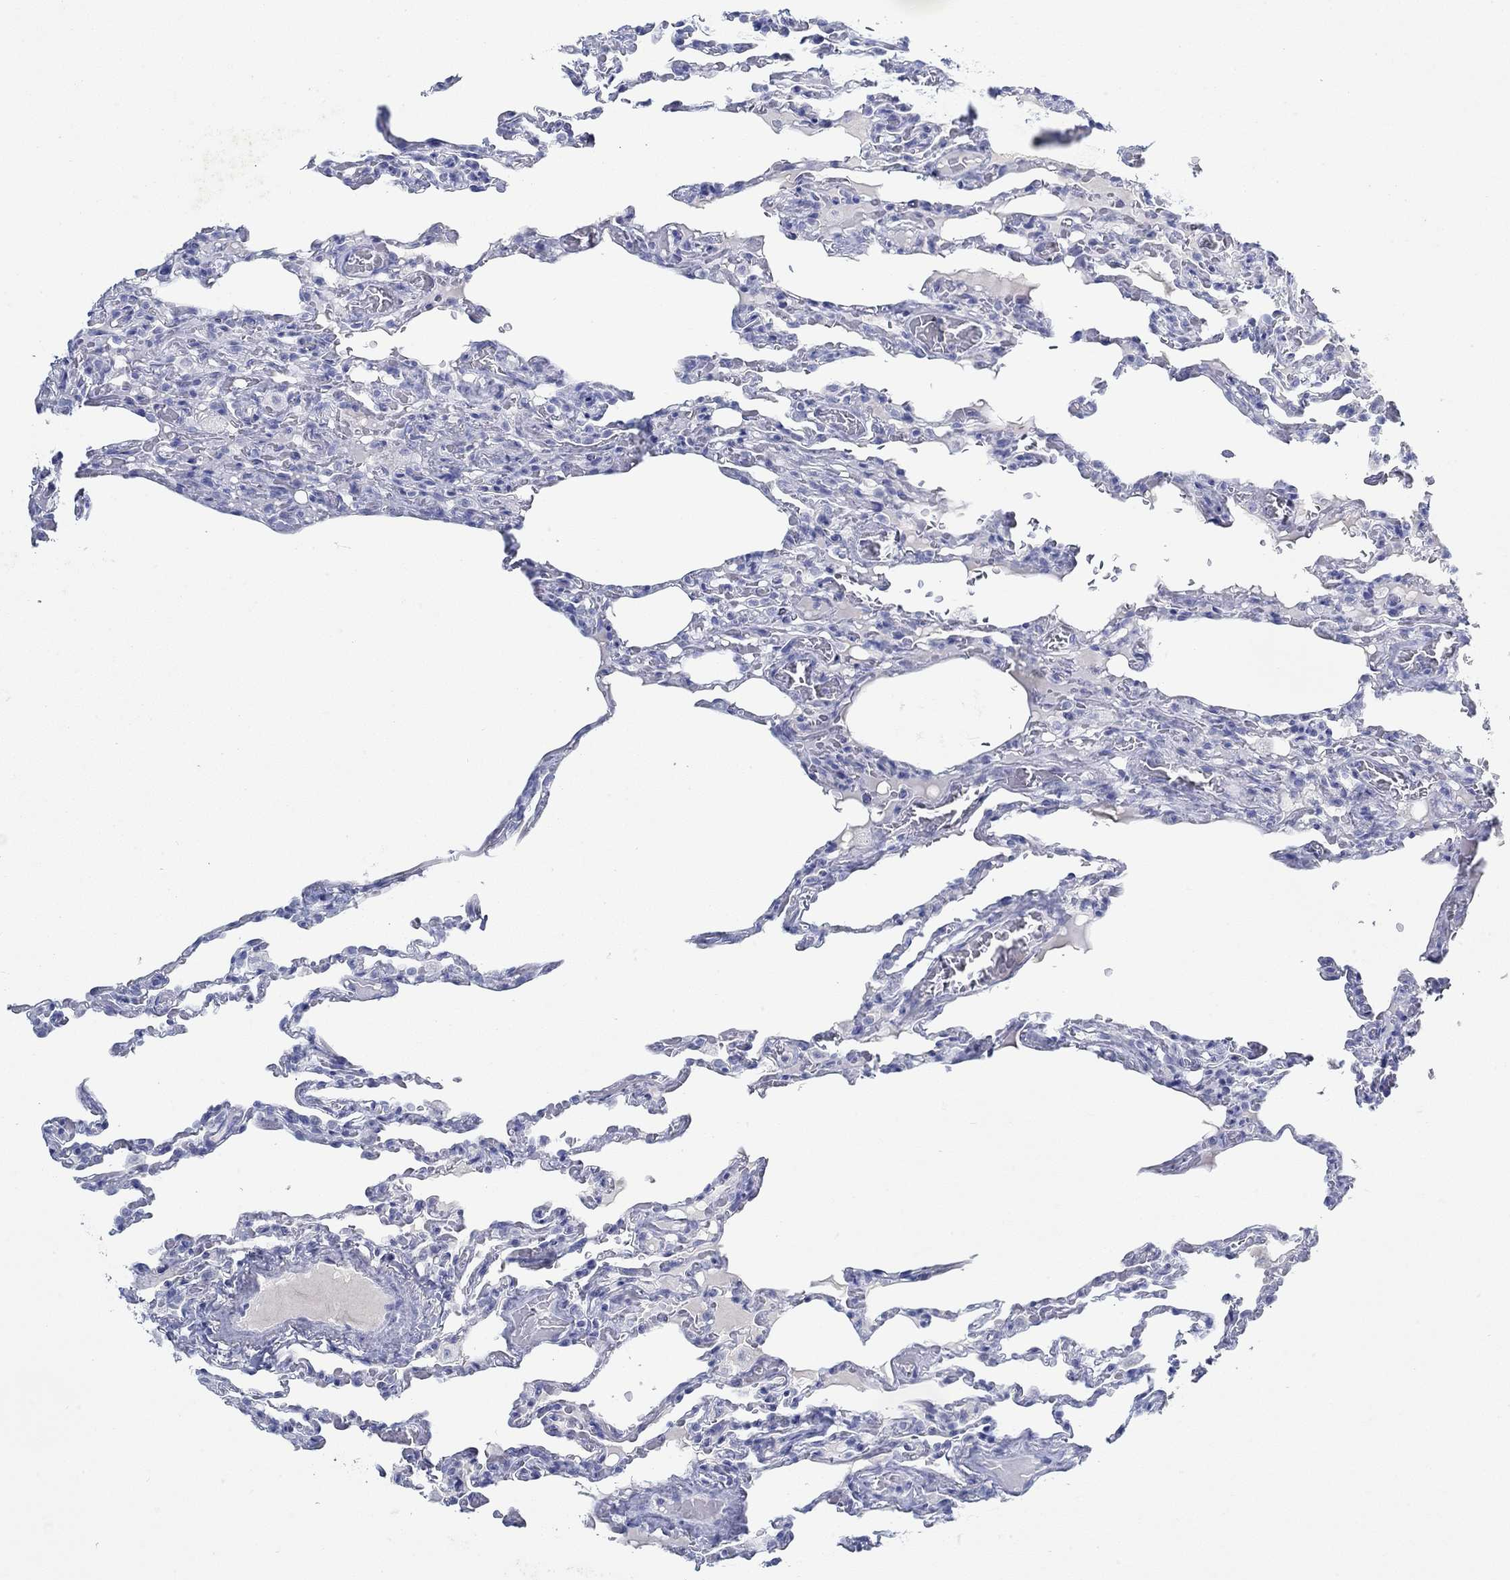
{"staining": {"intensity": "negative", "quantity": "none", "location": "none"}, "tissue": "lung", "cell_type": "Alveolar cells", "image_type": "normal", "snomed": [{"axis": "morphology", "description": "Normal tissue, NOS"}, {"axis": "topography", "description": "Lung"}], "caption": "Immunohistochemistry image of benign lung: human lung stained with DAB (3,3'-diaminobenzidine) shows no significant protein positivity in alveolar cells.", "gene": "PAX9", "patient": {"sex": "female", "age": 43}}